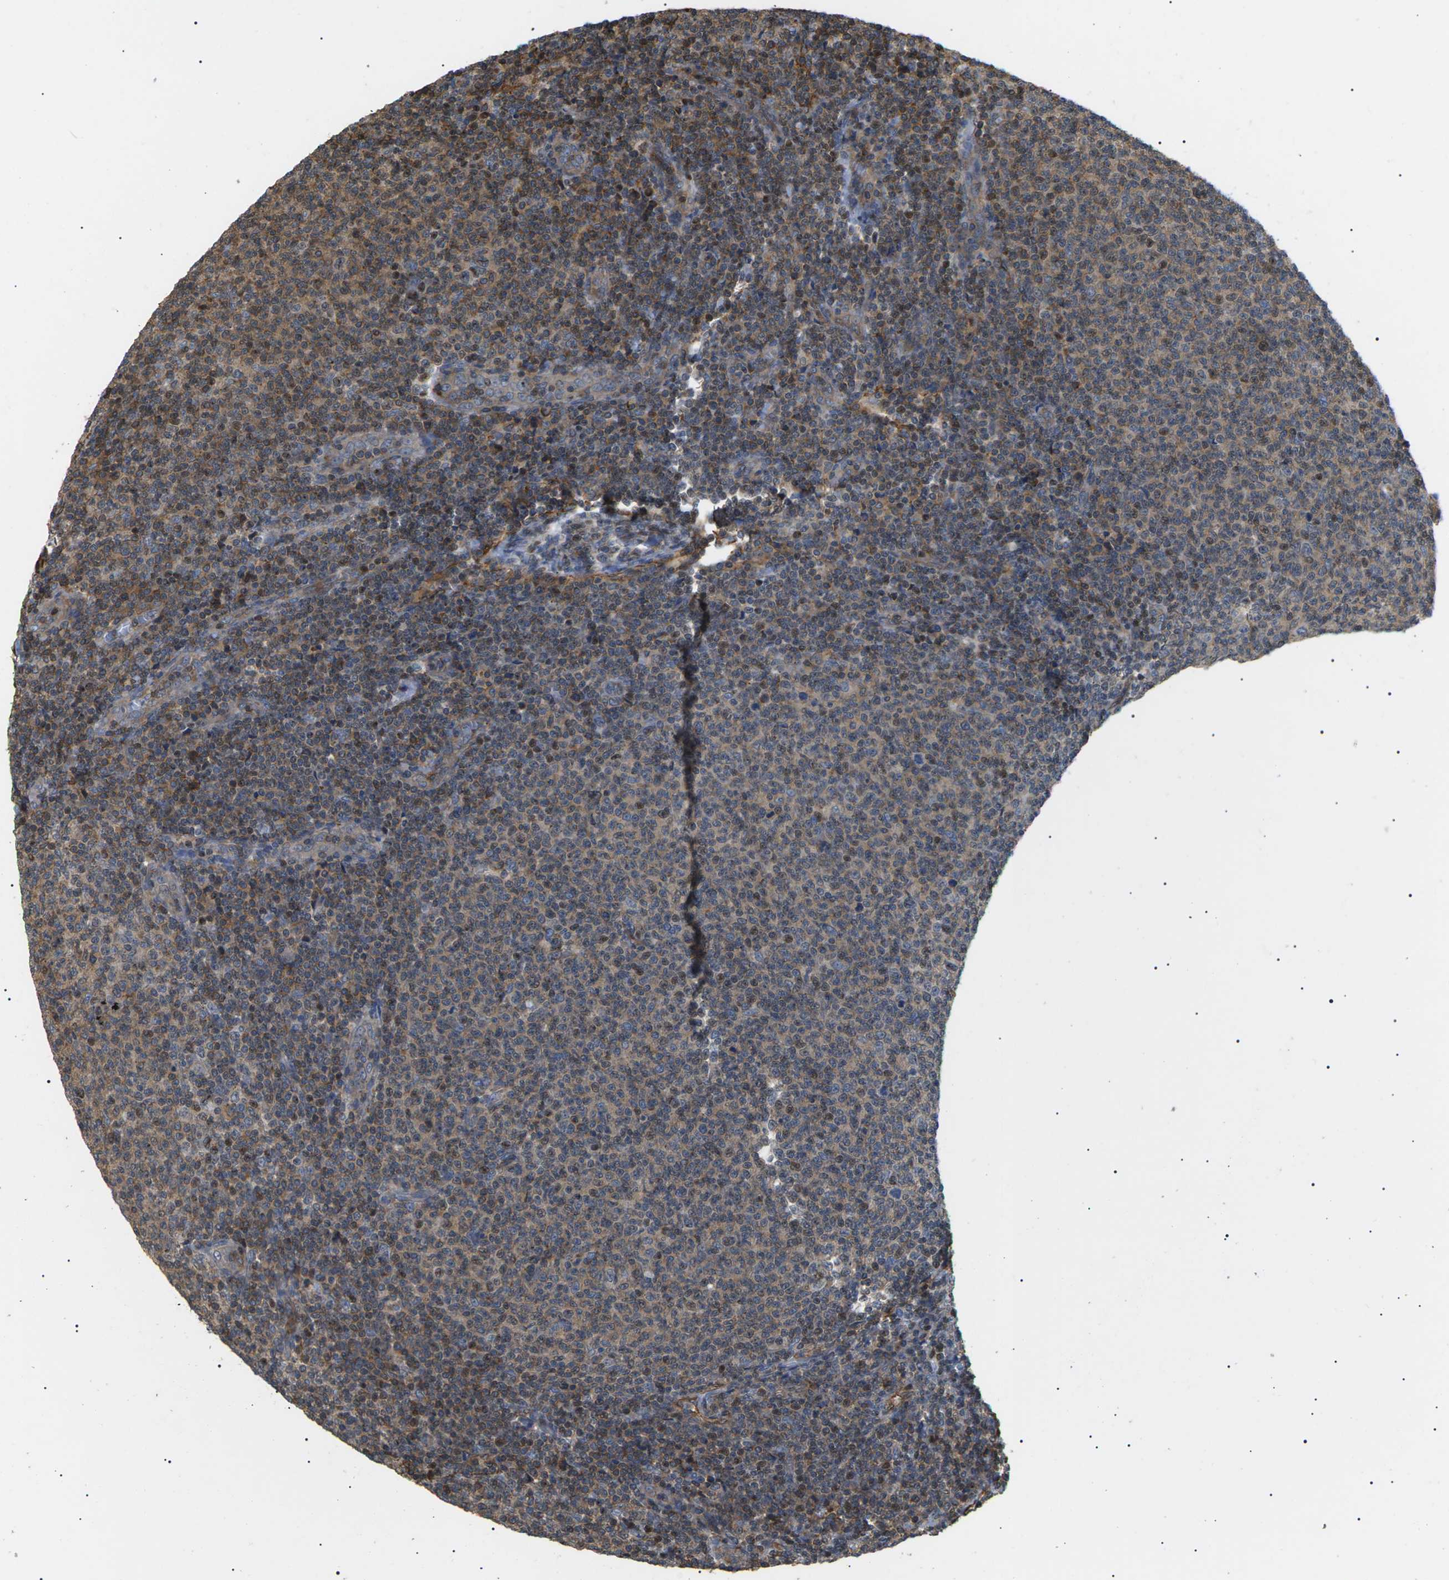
{"staining": {"intensity": "moderate", "quantity": "<25%", "location": "cytoplasmic/membranous,nuclear"}, "tissue": "lymphoma", "cell_type": "Tumor cells", "image_type": "cancer", "snomed": [{"axis": "morphology", "description": "Malignant lymphoma, non-Hodgkin's type, Low grade"}, {"axis": "topography", "description": "Lymph node"}], "caption": "Brown immunohistochemical staining in lymphoma reveals moderate cytoplasmic/membranous and nuclear positivity in about <25% of tumor cells.", "gene": "TMTC4", "patient": {"sex": "male", "age": 66}}